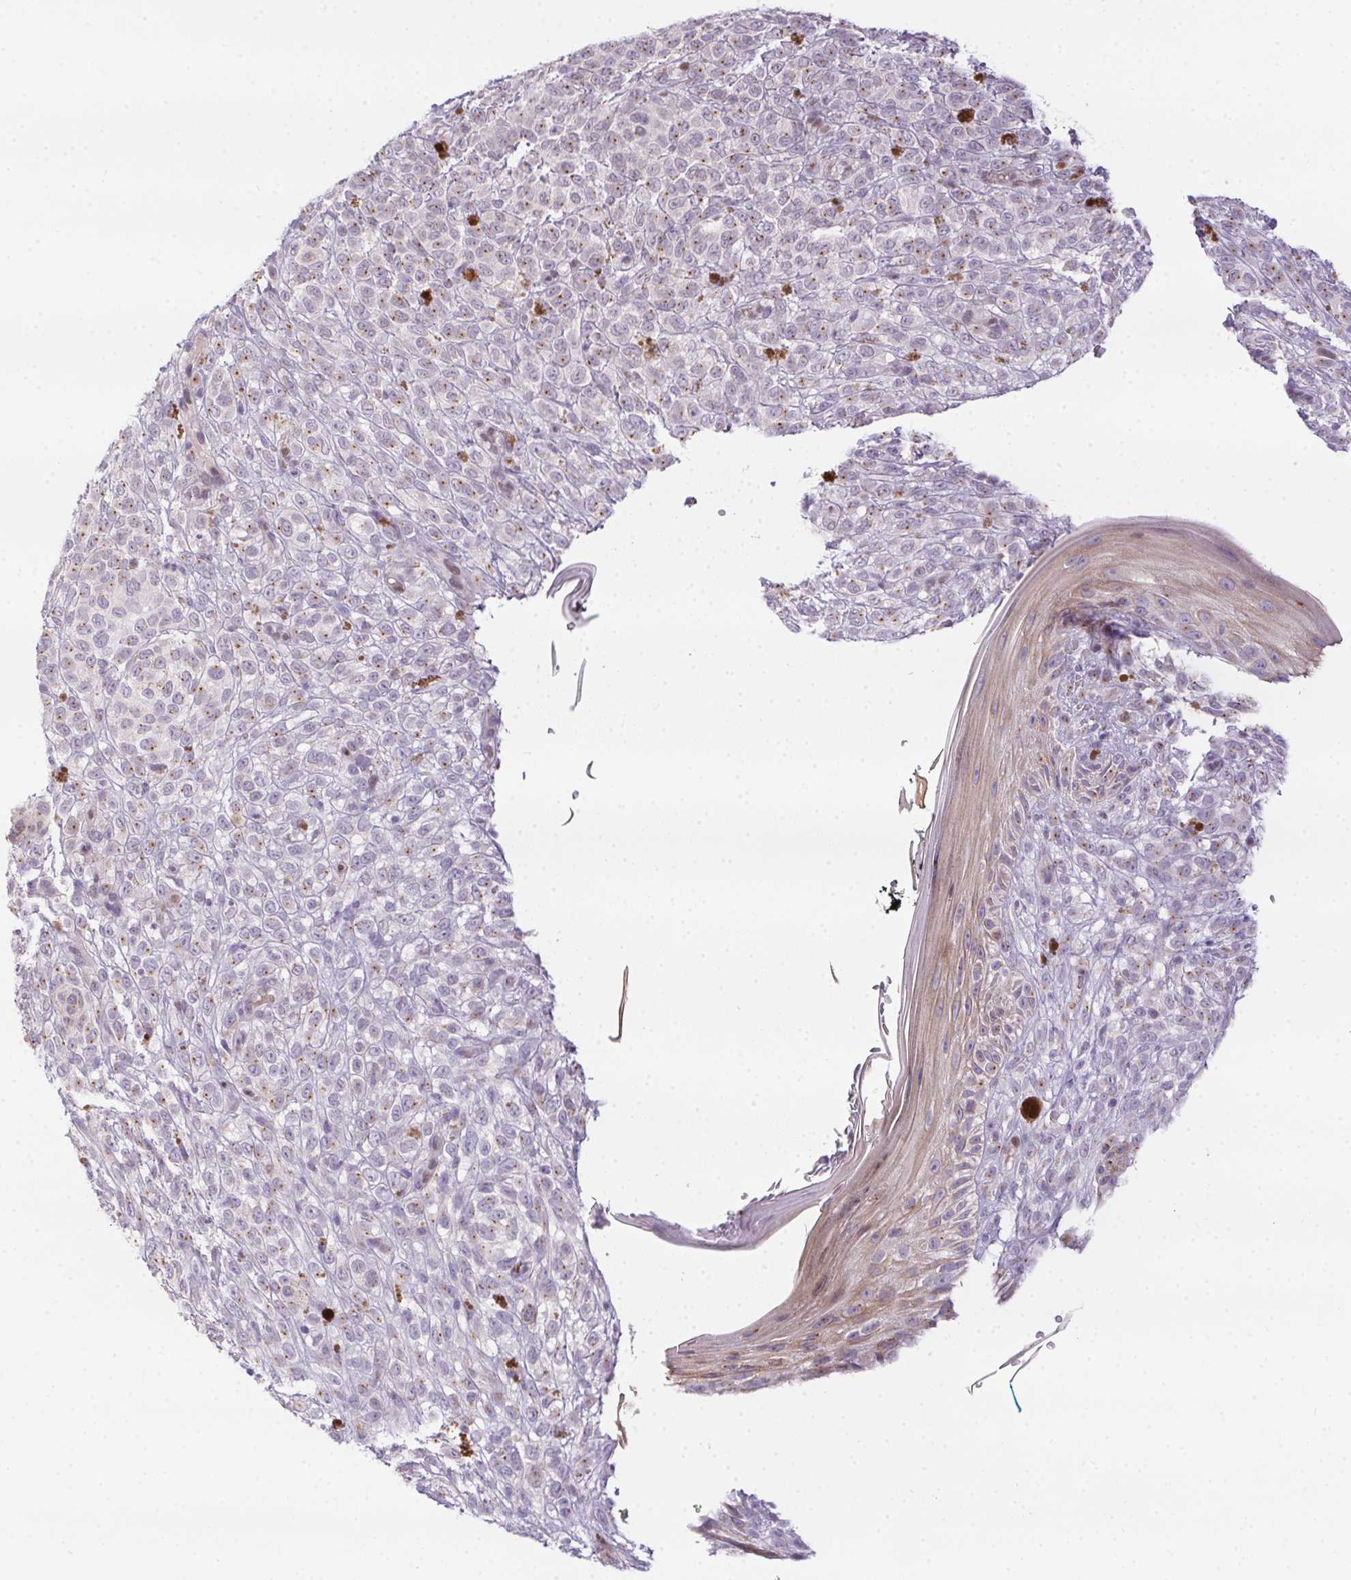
{"staining": {"intensity": "negative", "quantity": "none", "location": "none"}, "tissue": "melanoma", "cell_type": "Tumor cells", "image_type": "cancer", "snomed": [{"axis": "morphology", "description": "Malignant melanoma, NOS"}, {"axis": "topography", "description": "Skin"}], "caption": "A histopathology image of melanoma stained for a protein shows no brown staining in tumor cells.", "gene": "SP9", "patient": {"sex": "female", "age": 86}}